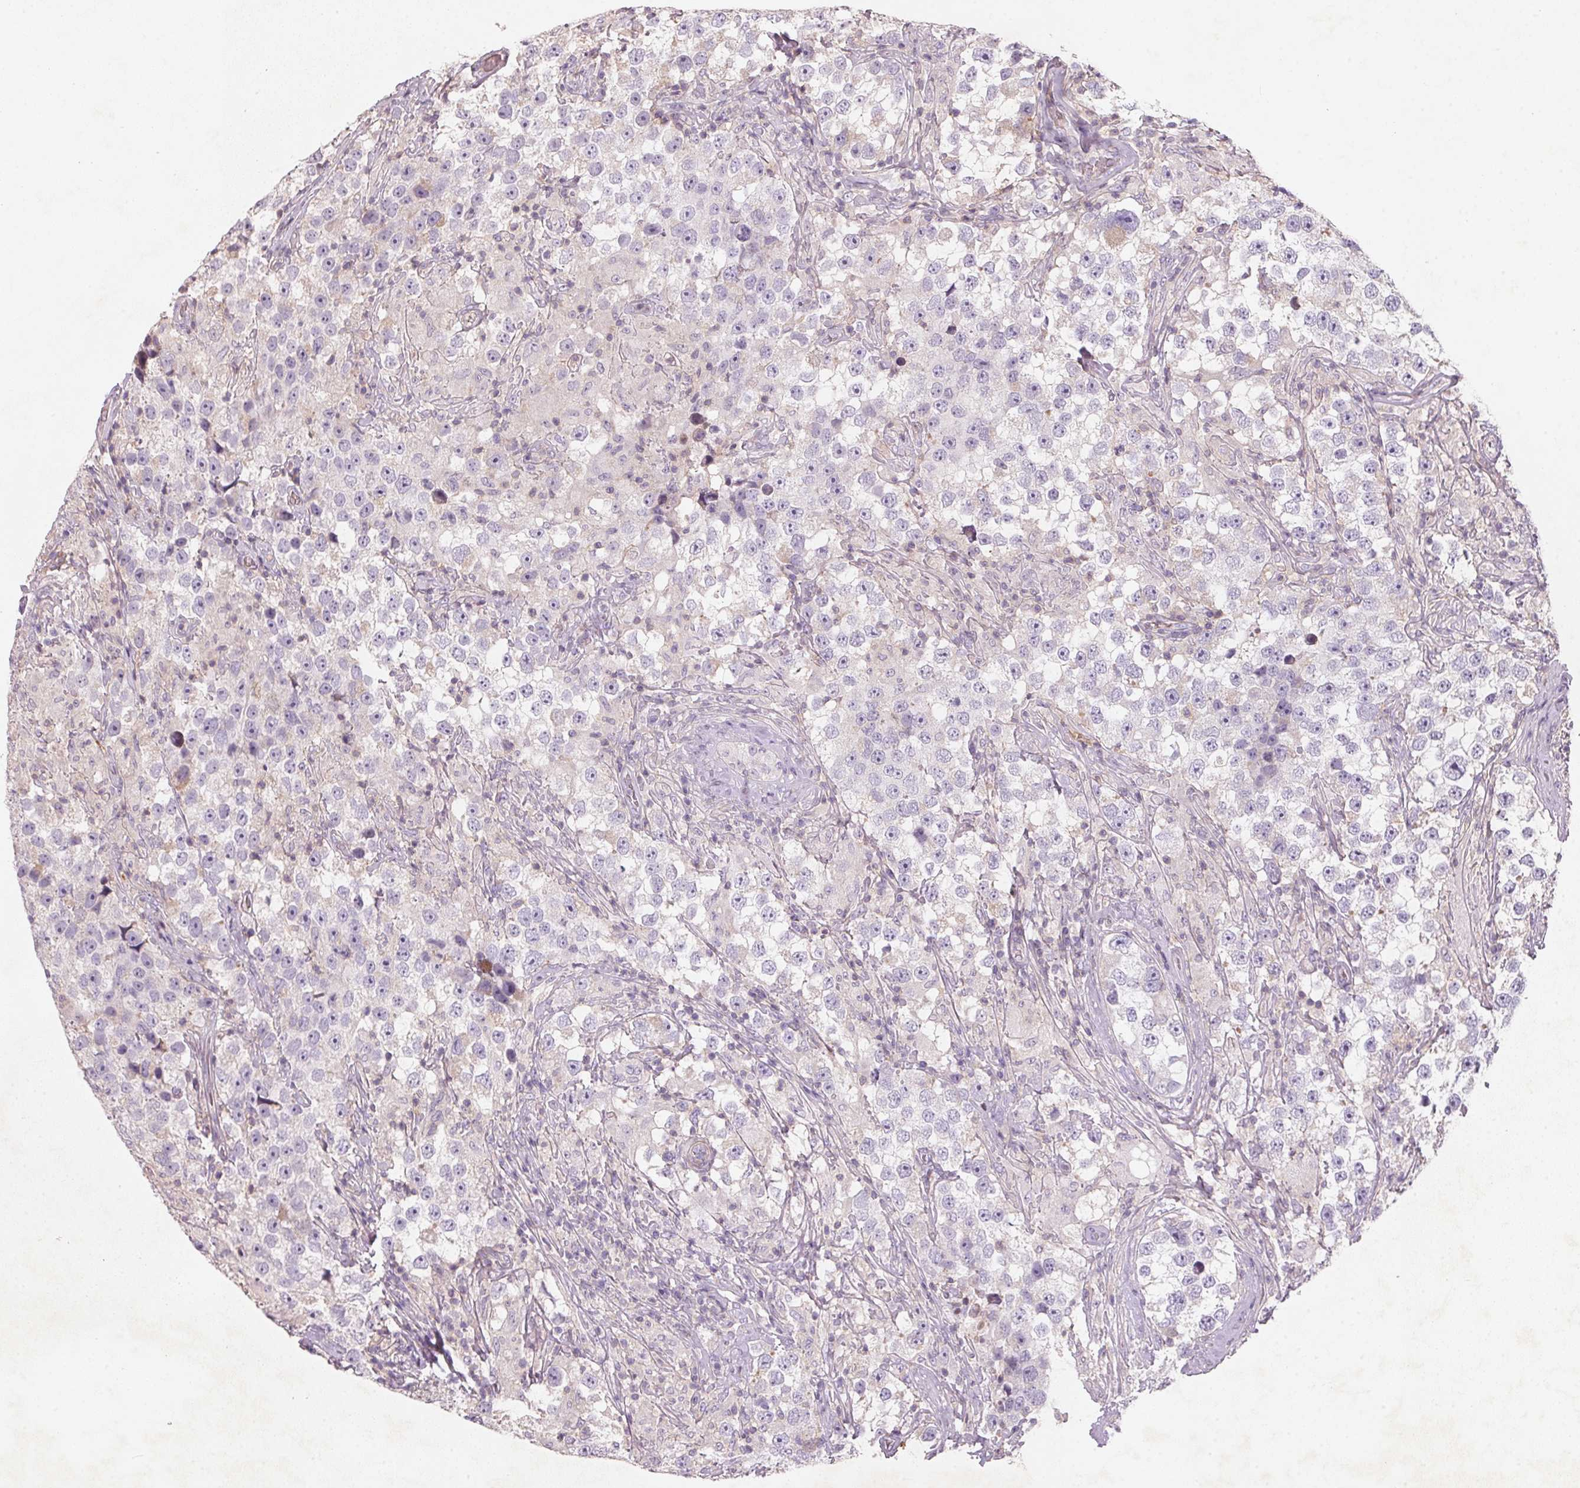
{"staining": {"intensity": "negative", "quantity": "none", "location": "none"}, "tissue": "testis cancer", "cell_type": "Tumor cells", "image_type": "cancer", "snomed": [{"axis": "morphology", "description": "Seminoma, NOS"}, {"axis": "topography", "description": "Testis"}], "caption": "There is no significant positivity in tumor cells of testis cancer (seminoma).", "gene": "KCNK15", "patient": {"sex": "male", "age": 46}}